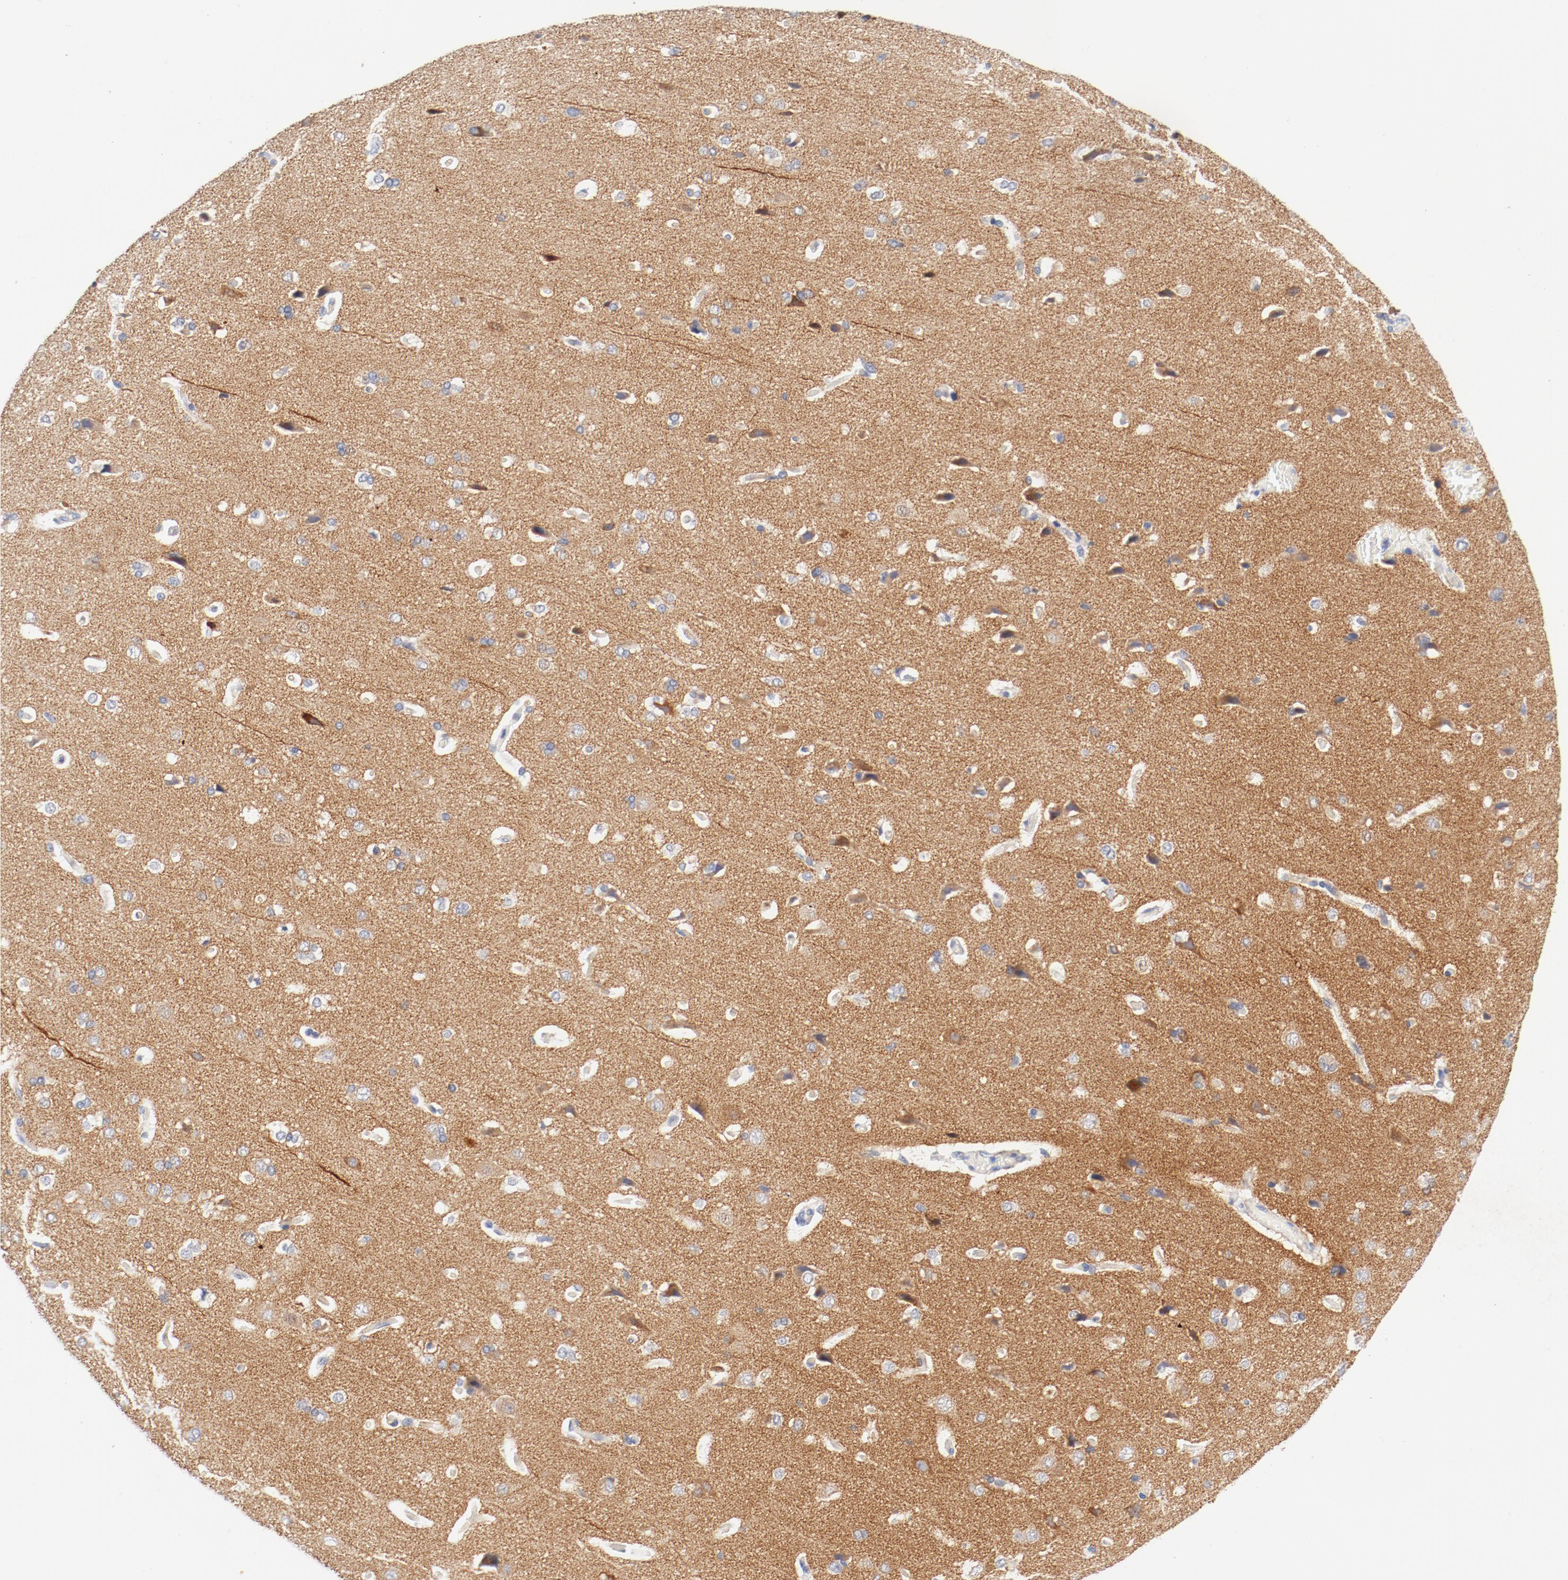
{"staining": {"intensity": "negative", "quantity": "none", "location": "none"}, "tissue": "cerebral cortex", "cell_type": "Endothelial cells", "image_type": "normal", "snomed": [{"axis": "morphology", "description": "Normal tissue, NOS"}, {"axis": "topography", "description": "Cerebral cortex"}], "caption": "DAB (3,3'-diaminobenzidine) immunohistochemical staining of normal cerebral cortex exhibits no significant positivity in endothelial cells.", "gene": "HOMER1", "patient": {"sex": "male", "age": 62}}